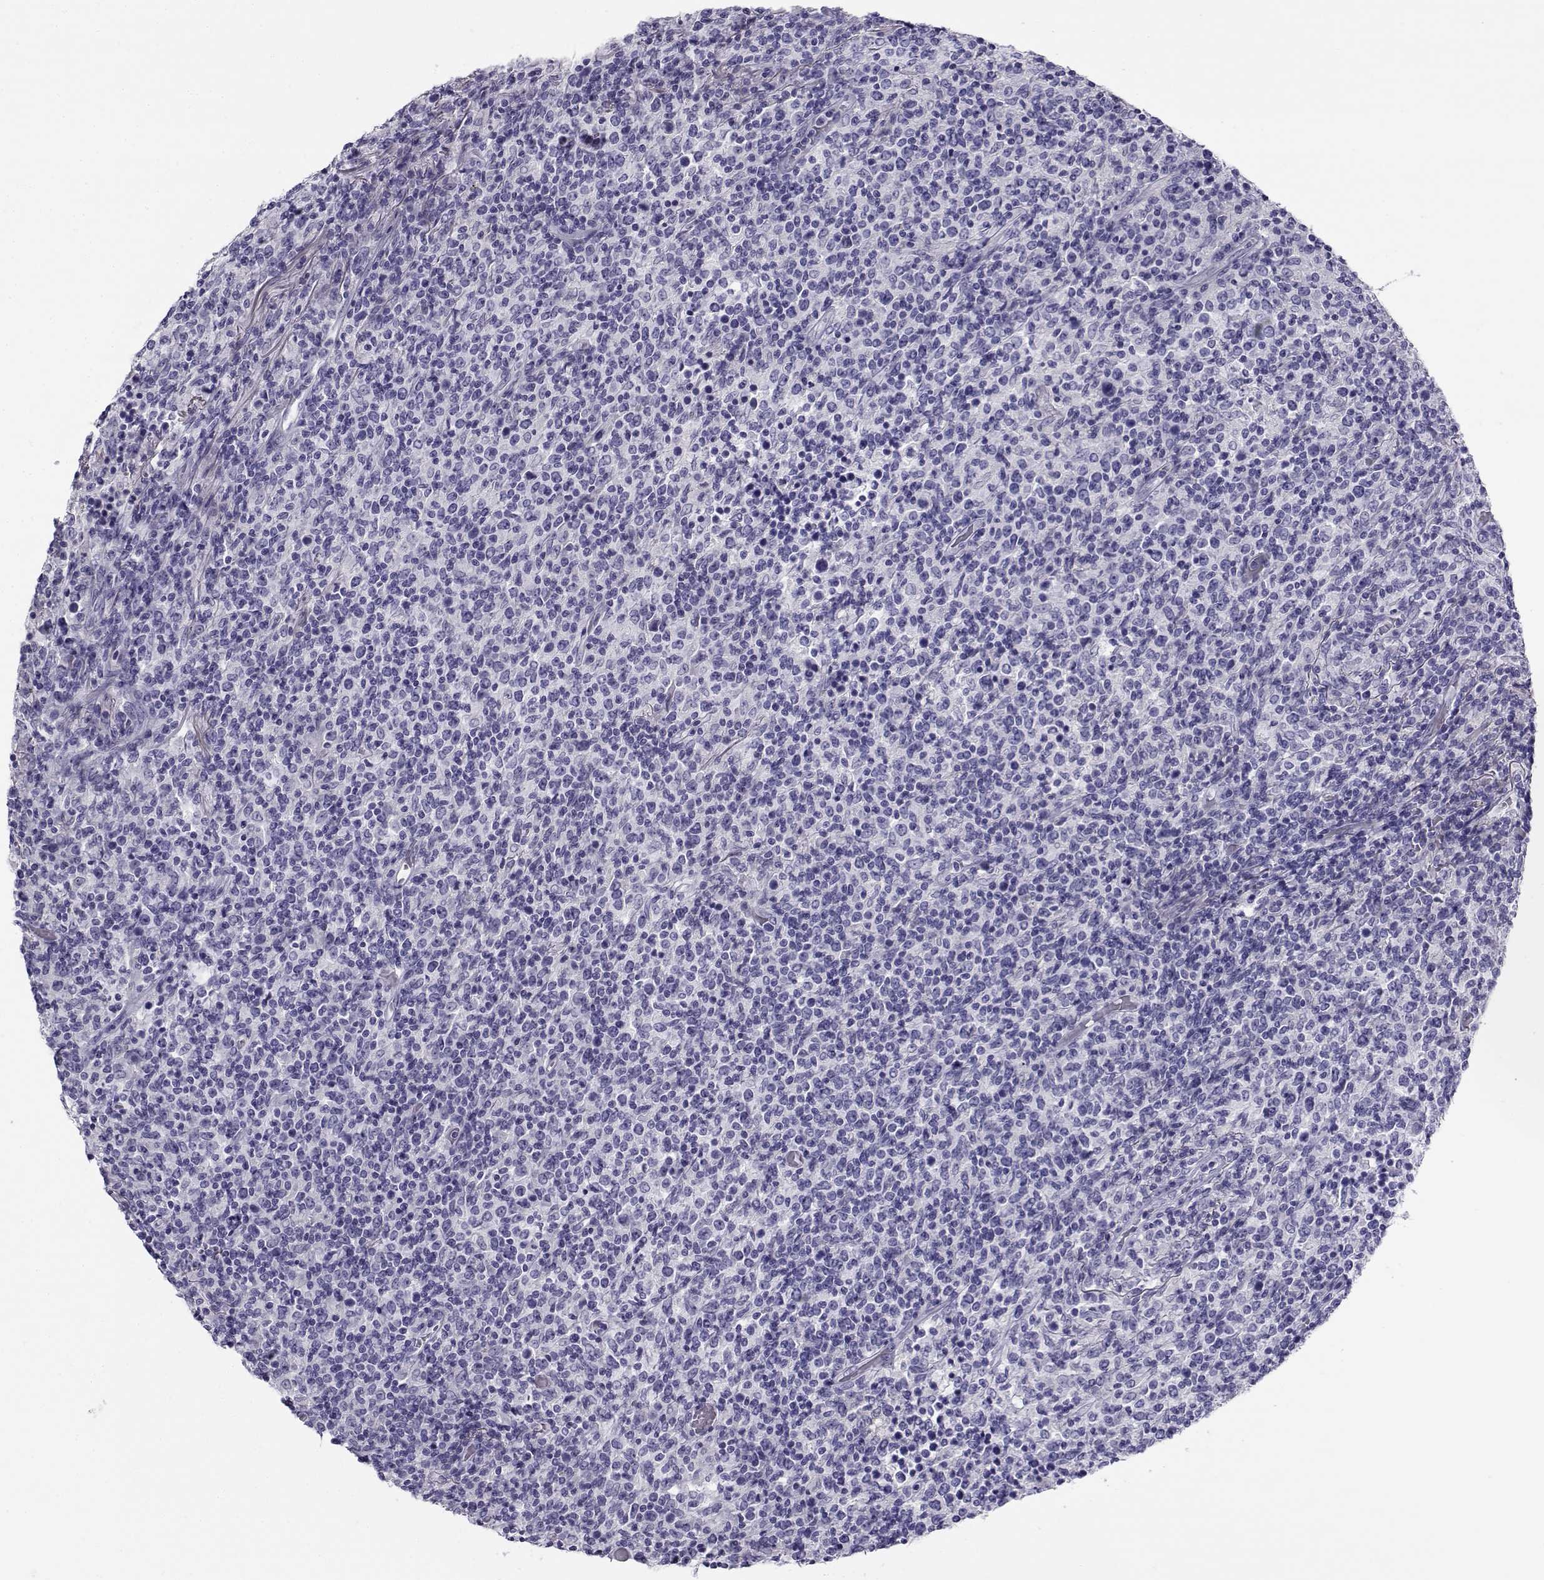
{"staining": {"intensity": "negative", "quantity": "none", "location": "none"}, "tissue": "lymphoma", "cell_type": "Tumor cells", "image_type": "cancer", "snomed": [{"axis": "morphology", "description": "Malignant lymphoma, non-Hodgkin's type, High grade"}, {"axis": "topography", "description": "Lung"}], "caption": "Micrograph shows no protein staining in tumor cells of high-grade malignant lymphoma, non-Hodgkin's type tissue.", "gene": "CABS1", "patient": {"sex": "male", "age": 79}}